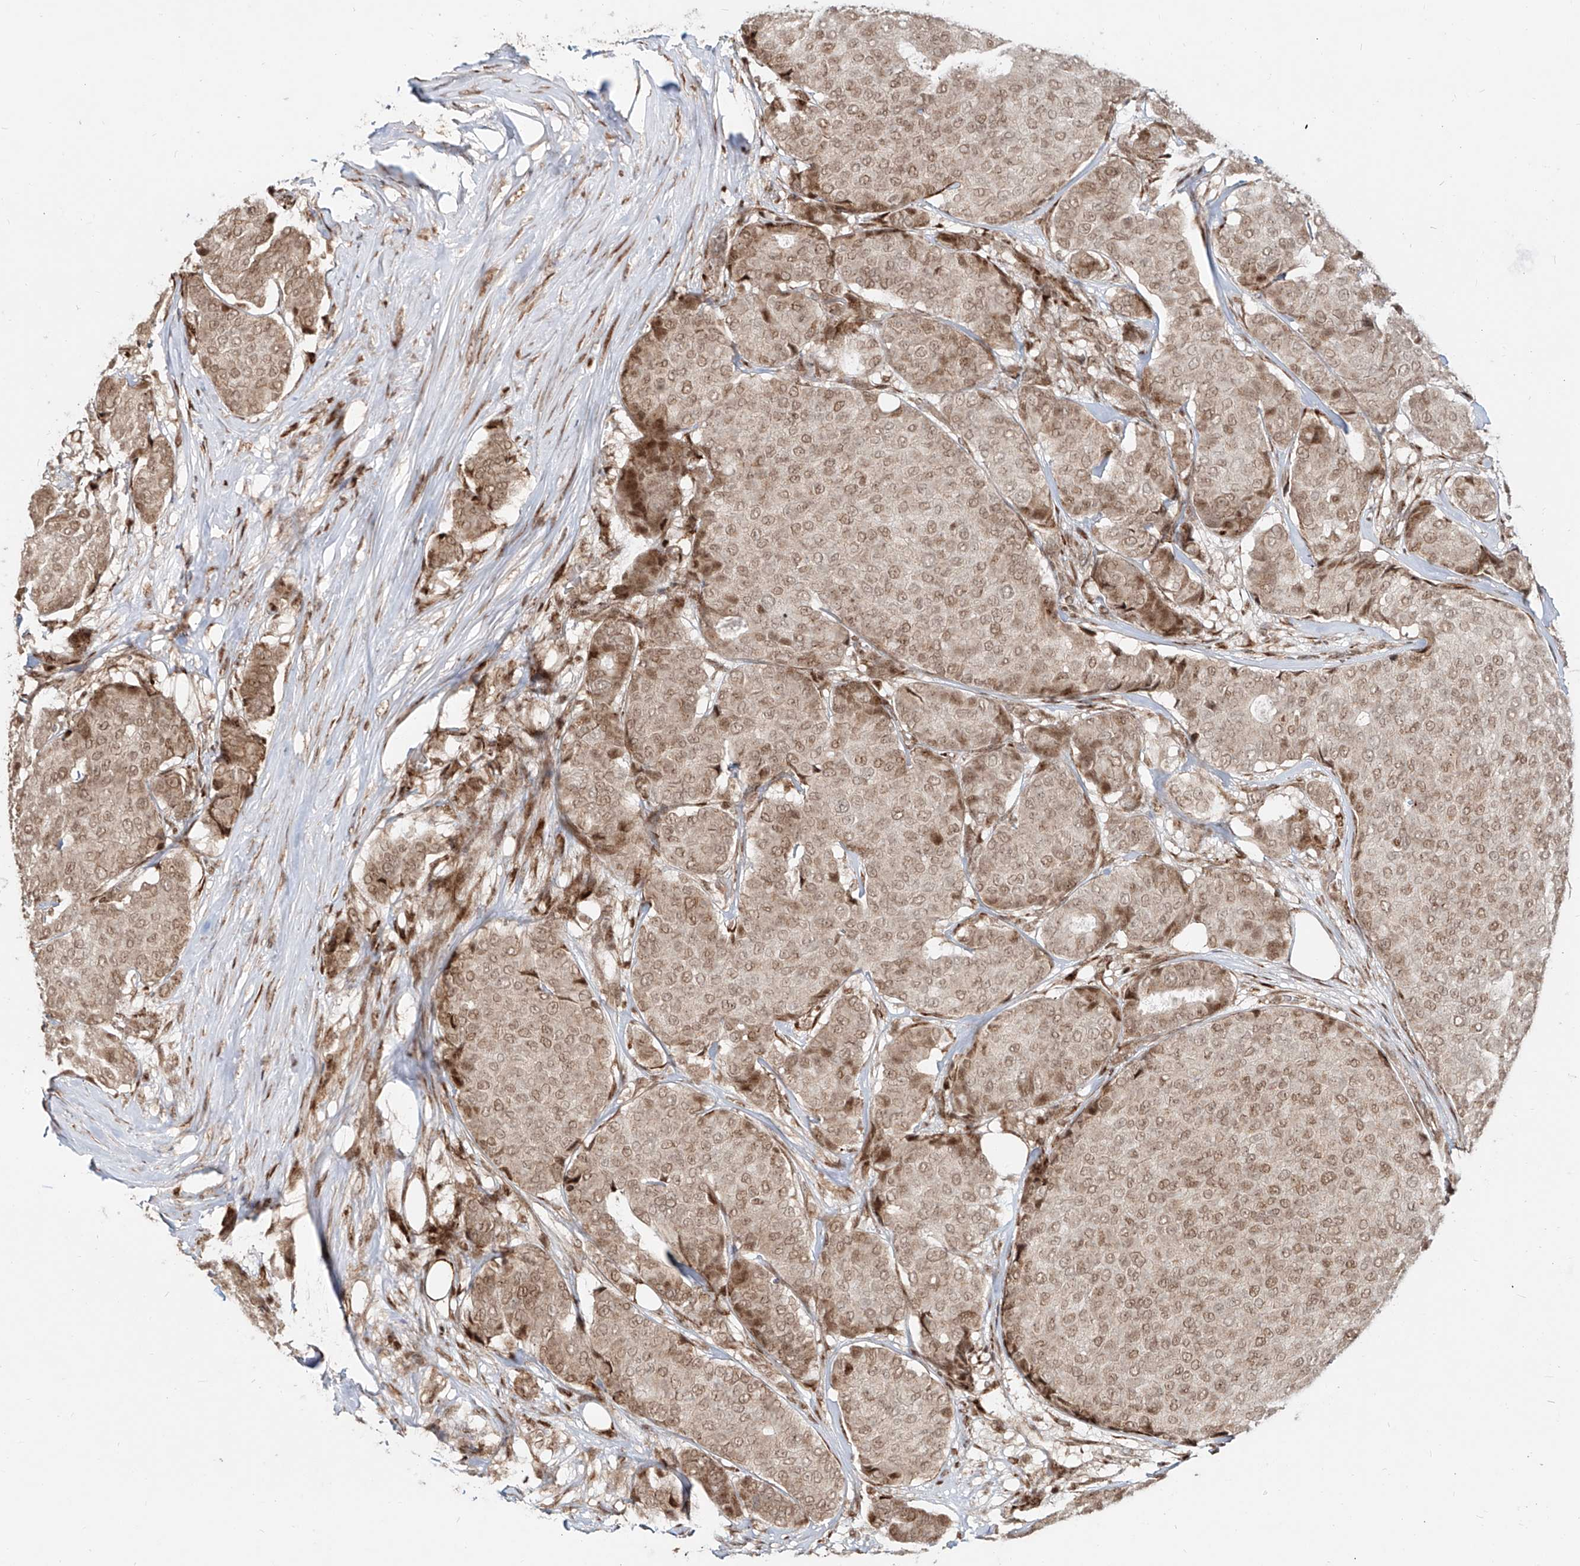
{"staining": {"intensity": "moderate", "quantity": ">75%", "location": "cytoplasmic/membranous,nuclear"}, "tissue": "breast cancer", "cell_type": "Tumor cells", "image_type": "cancer", "snomed": [{"axis": "morphology", "description": "Duct carcinoma"}, {"axis": "topography", "description": "Breast"}], "caption": "This histopathology image reveals immunohistochemistry (IHC) staining of breast infiltrating ductal carcinoma, with medium moderate cytoplasmic/membranous and nuclear positivity in about >75% of tumor cells.", "gene": "ZNF710", "patient": {"sex": "female", "age": 75}}